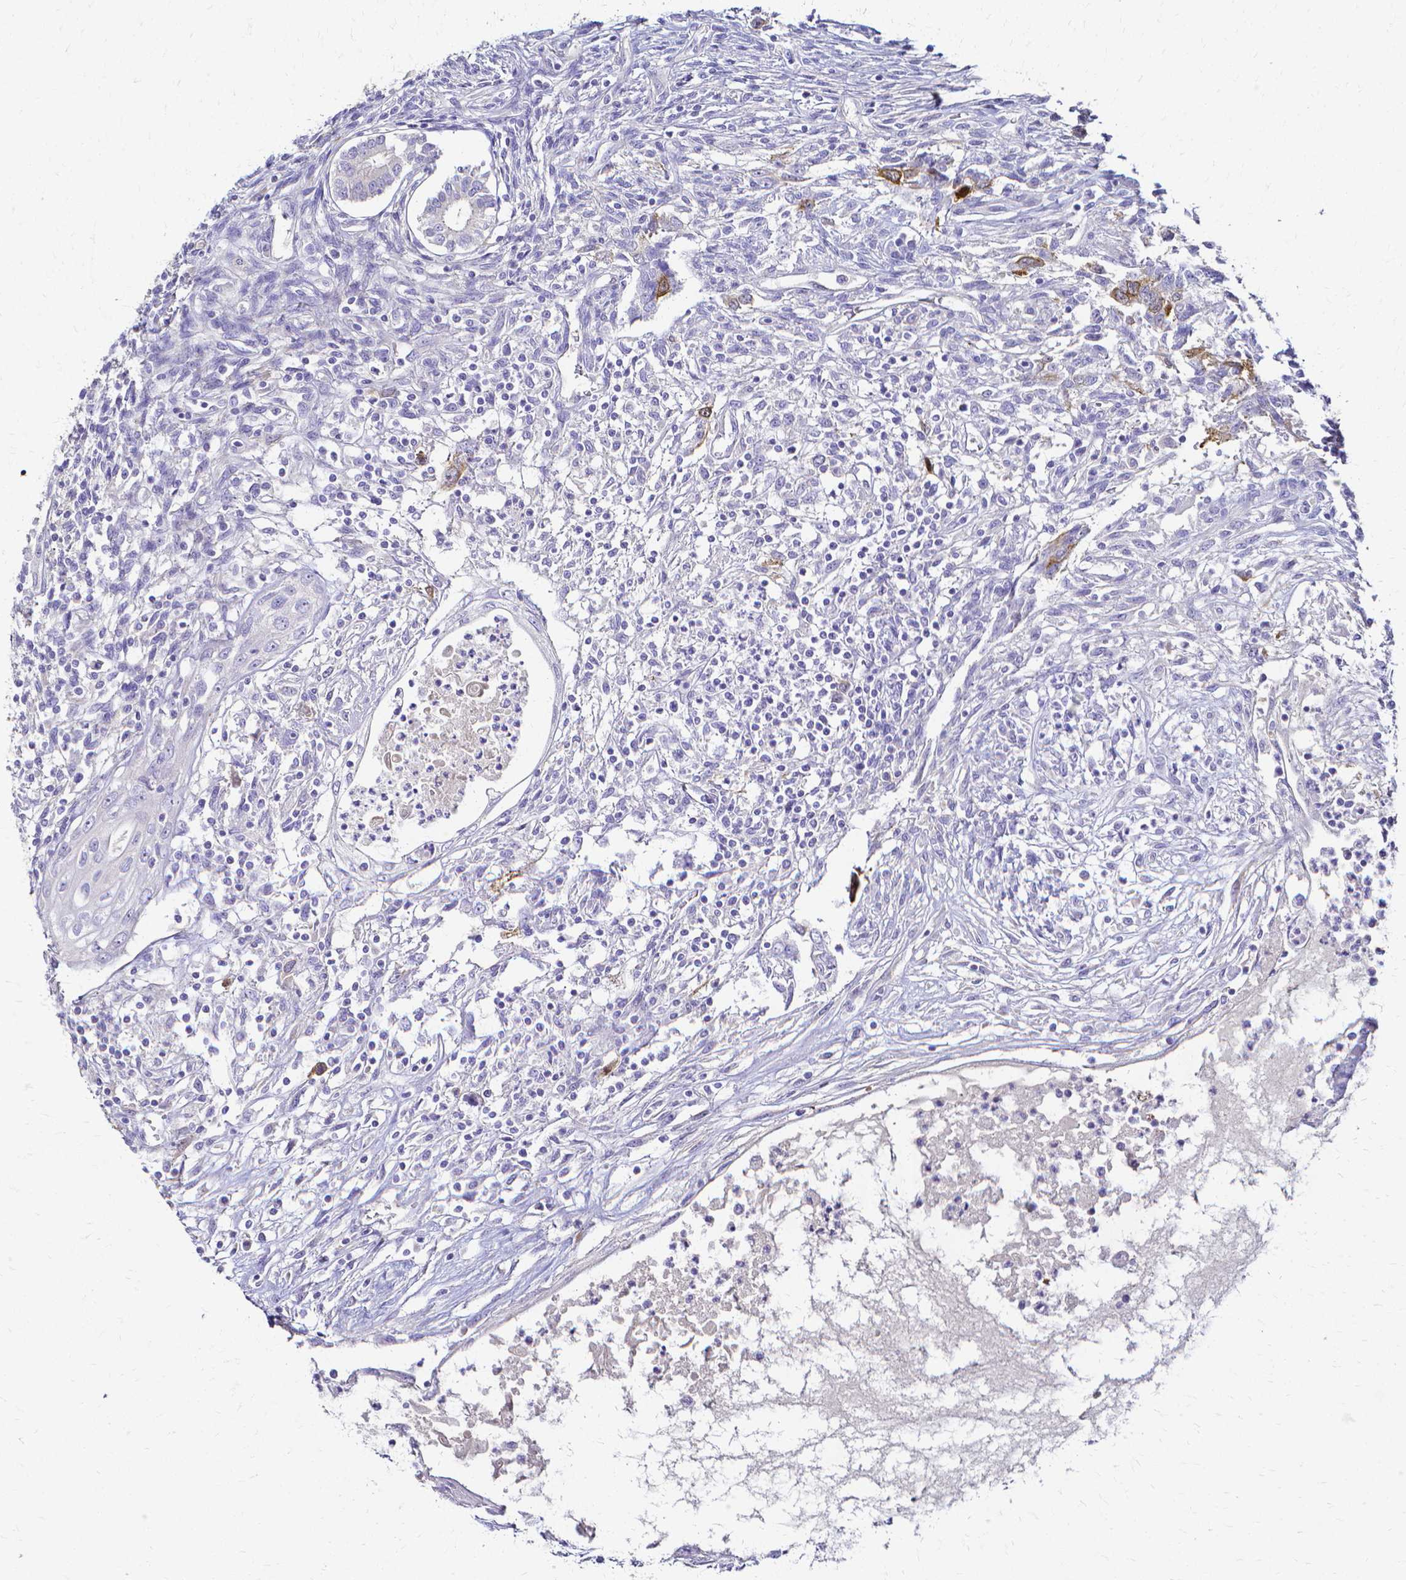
{"staining": {"intensity": "negative", "quantity": "none", "location": "none"}, "tissue": "testis cancer", "cell_type": "Tumor cells", "image_type": "cancer", "snomed": [{"axis": "morphology", "description": "Carcinoma, Embryonal, NOS"}, {"axis": "topography", "description": "Testis"}], "caption": "An immunohistochemistry micrograph of testis cancer is shown. There is no staining in tumor cells of testis cancer.", "gene": "CCNB1", "patient": {"sex": "male", "age": 37}}